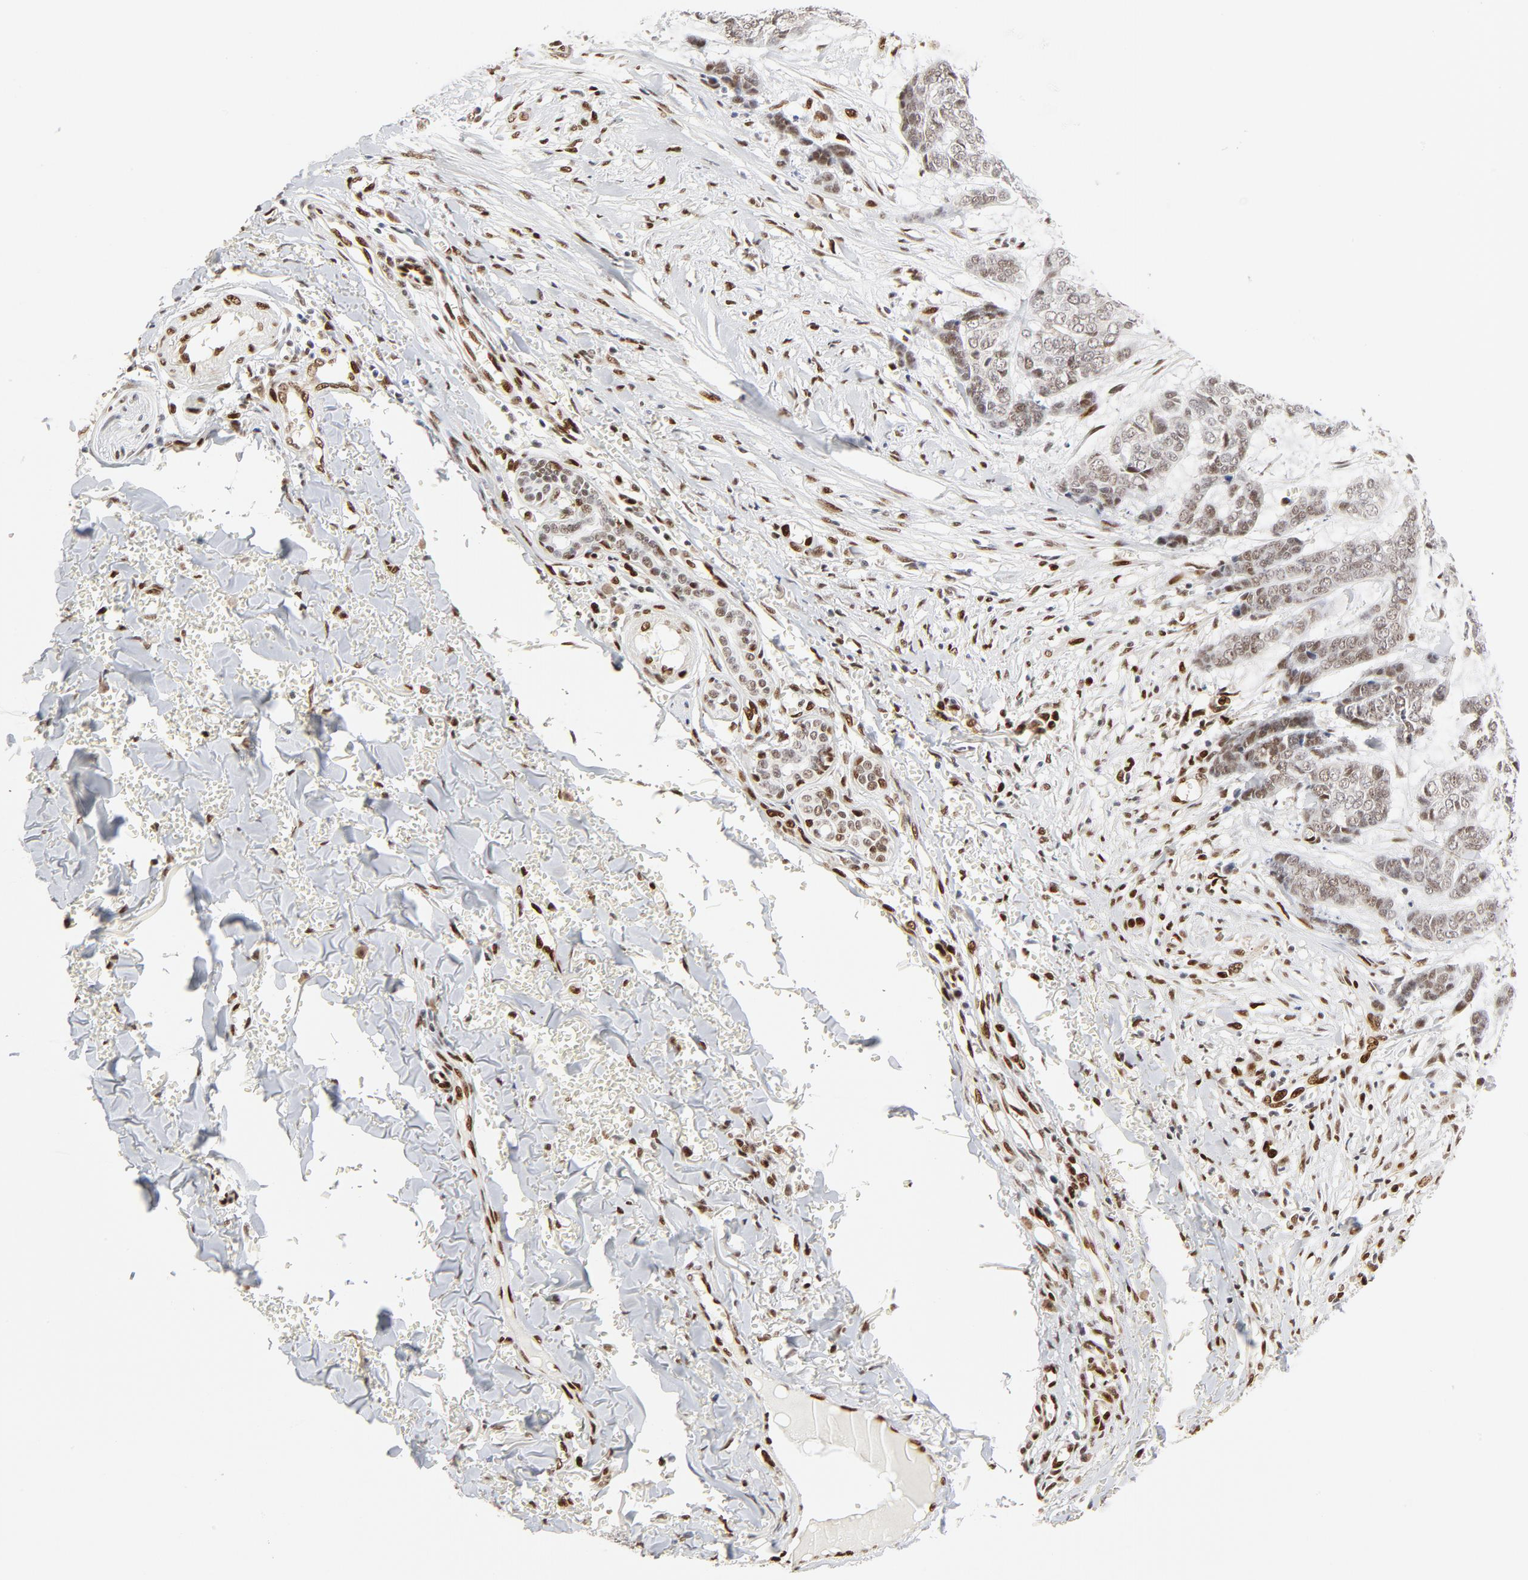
{"staining": {"intensity": "weak", "quantity": ">75%", "location": "nuclear"}, "tissue": "skin cancer", "cell_type": "Tumor cells", "image_type": "cancer", "snomed": [{"axis": "morphology", "description": "Basal cell carcinoma"}, {"axis": "topography", "description": "Skin"}], "caption": "The micrograph shows staining of skin cancer, revealing weak nuclear protein expression (brown color) within tumor cells.", "gene": "MEF2A", "patient": {"sex": "female", "age": 64}}